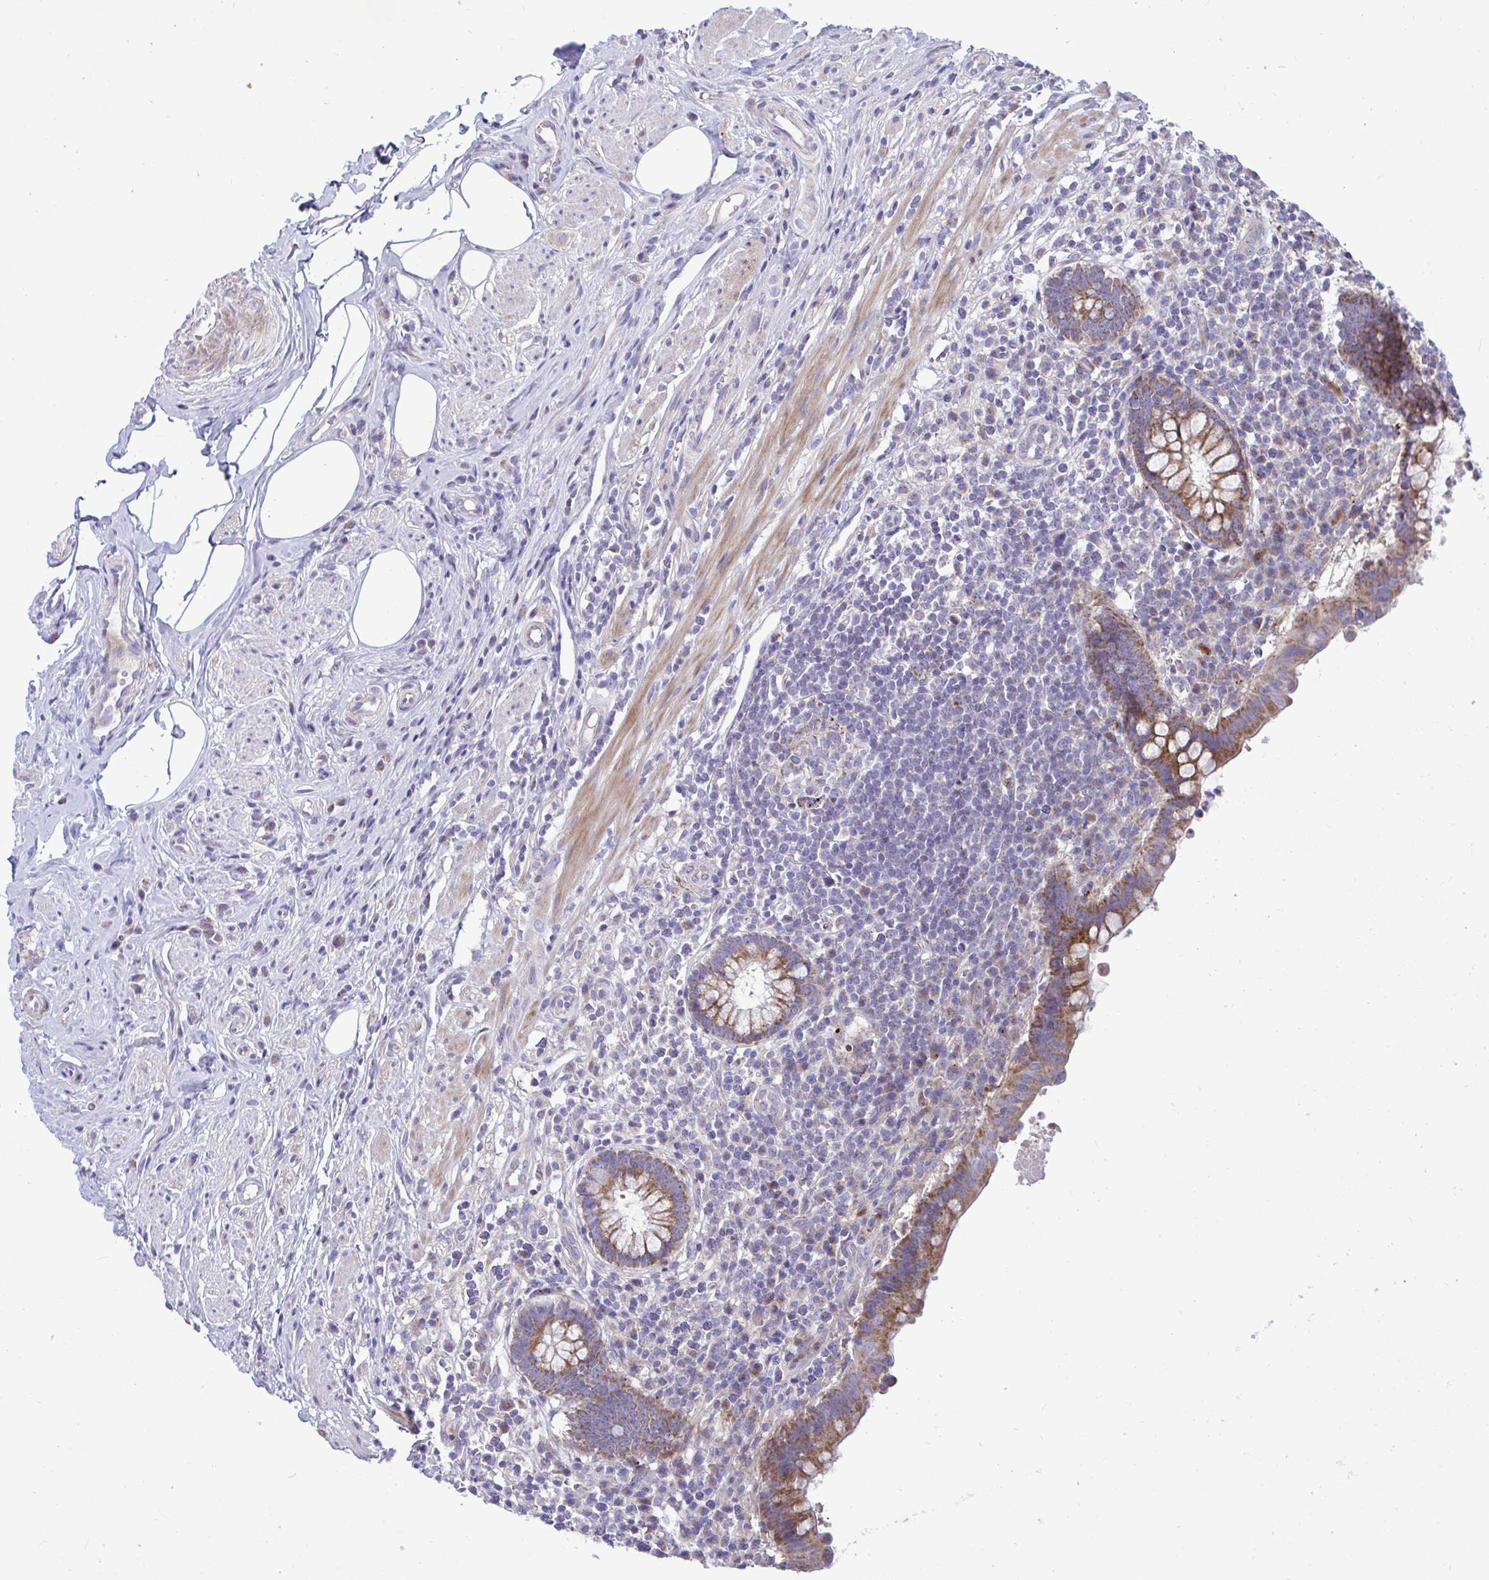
{"staining": {"intensity": "strong", "quantity": ">75%", "location": "cytoplasmic/membranous"}, "tissue": "appendix", "cell_type": "Glandular cells", "image_type": "normal", "snomed": [{"axis": "morphology", "description": "Normal tissue, NOS"}, {"axis": "topography", "description": "Appendix"}], "caption": "This histopathology image reveals benign appendix stained with immunohistochemistry (IHC) to label a protein in brown. The cytoplasmic/membranous of glandular cells show strong positivity for the protein. Nuclei are counter-stained blue.", "gene": "MRPS16", "patient": {"sex": "female", "age": 56}}